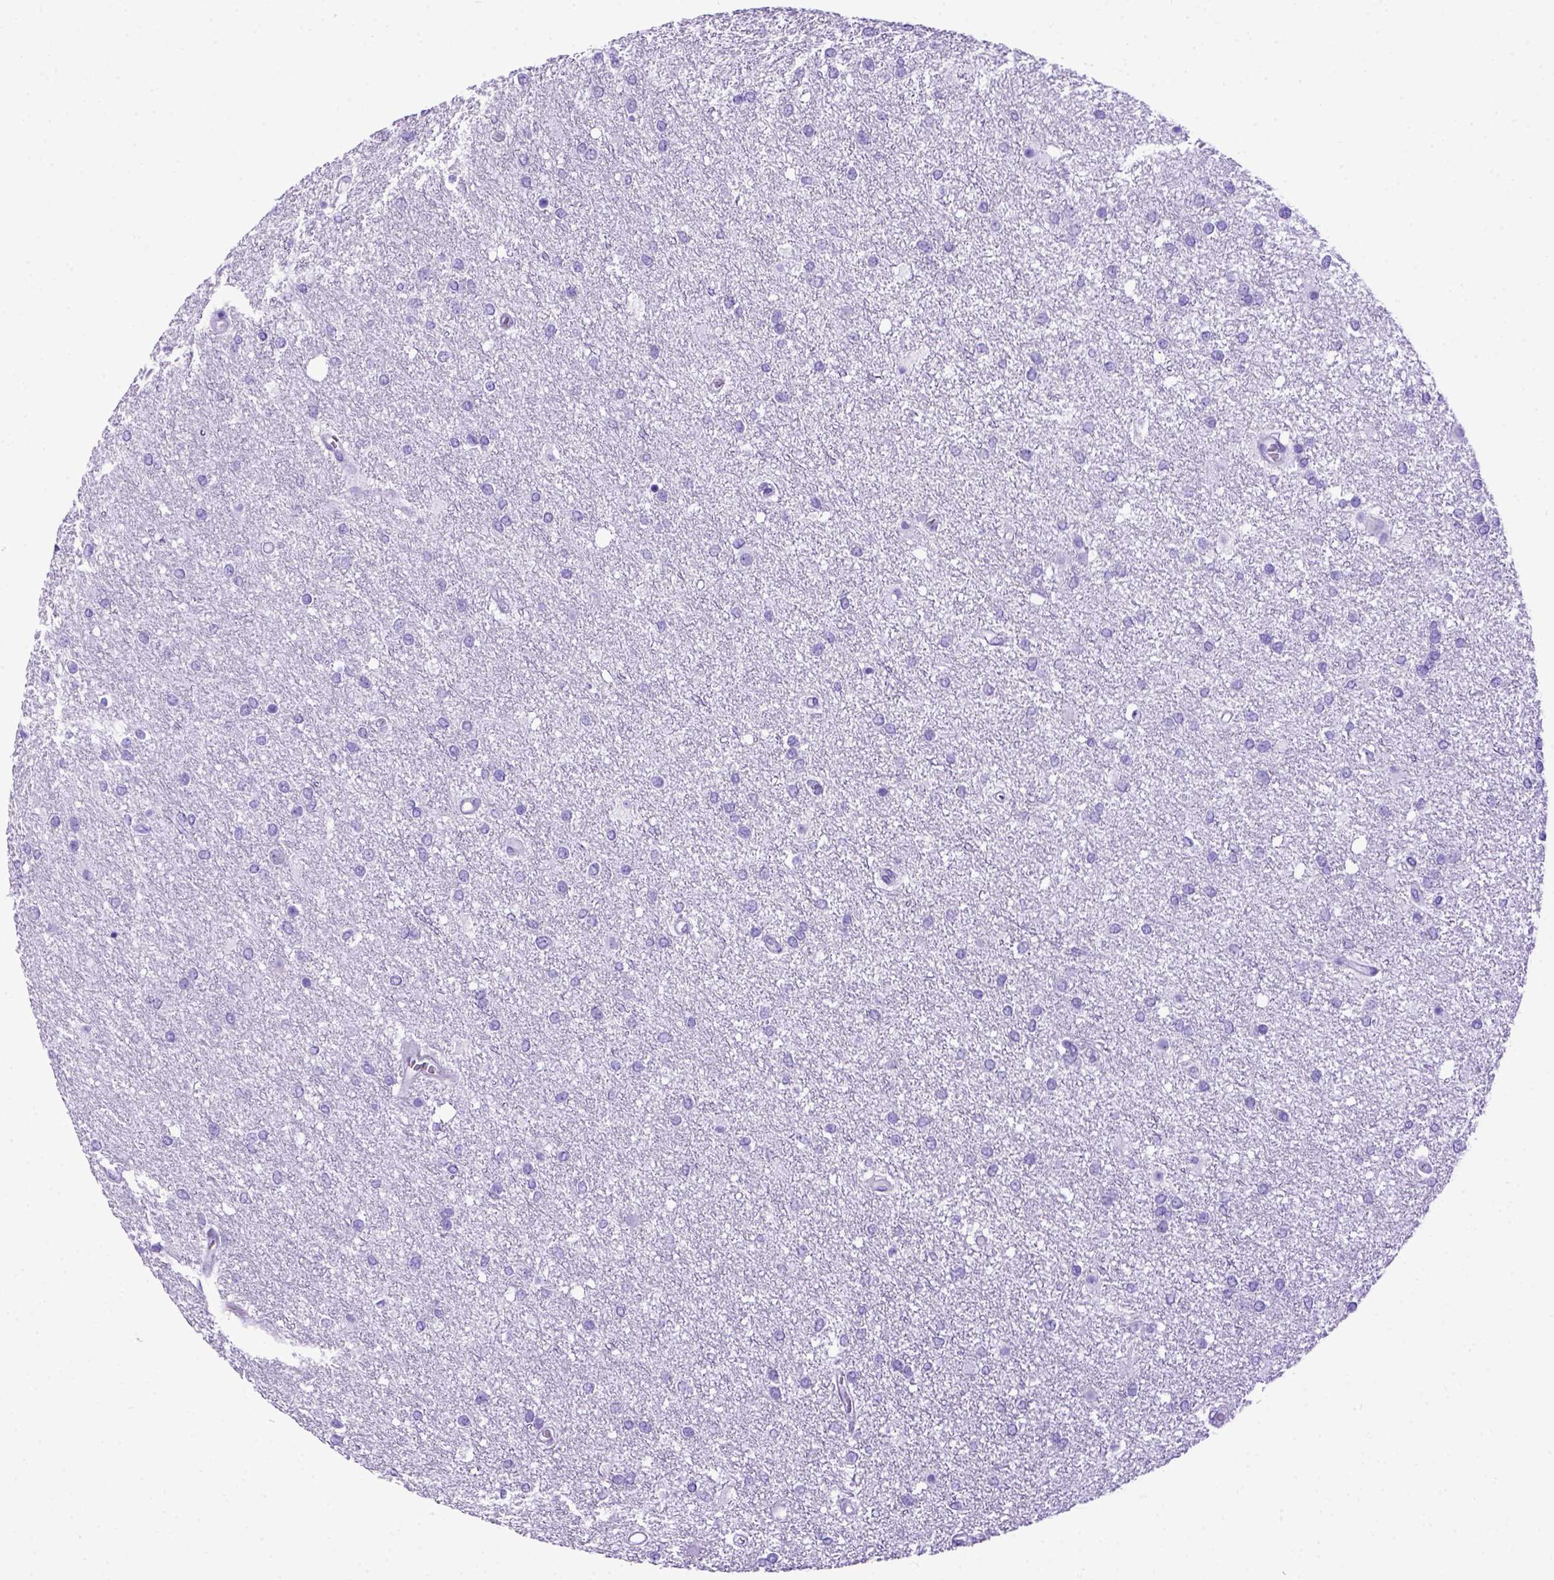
{"staining": {"intensity": "negative", "quantity": "none", "location": "none"}, "tissue": "glioma", "cell_type": "Tumor cells", "image_type": "cancer", "snomed": [{"axis": "morphology", "description": "Glioma, malignant, High grade"}, {"axis": "topography", "description": "Brain"}], "caption": "Human glioma stained for a protein using immunohistochemistry (IHC) demonstrates no expression in tumor cells.", "gene": "MEOX2", "patient": {"sex": "female", "age": 61}}